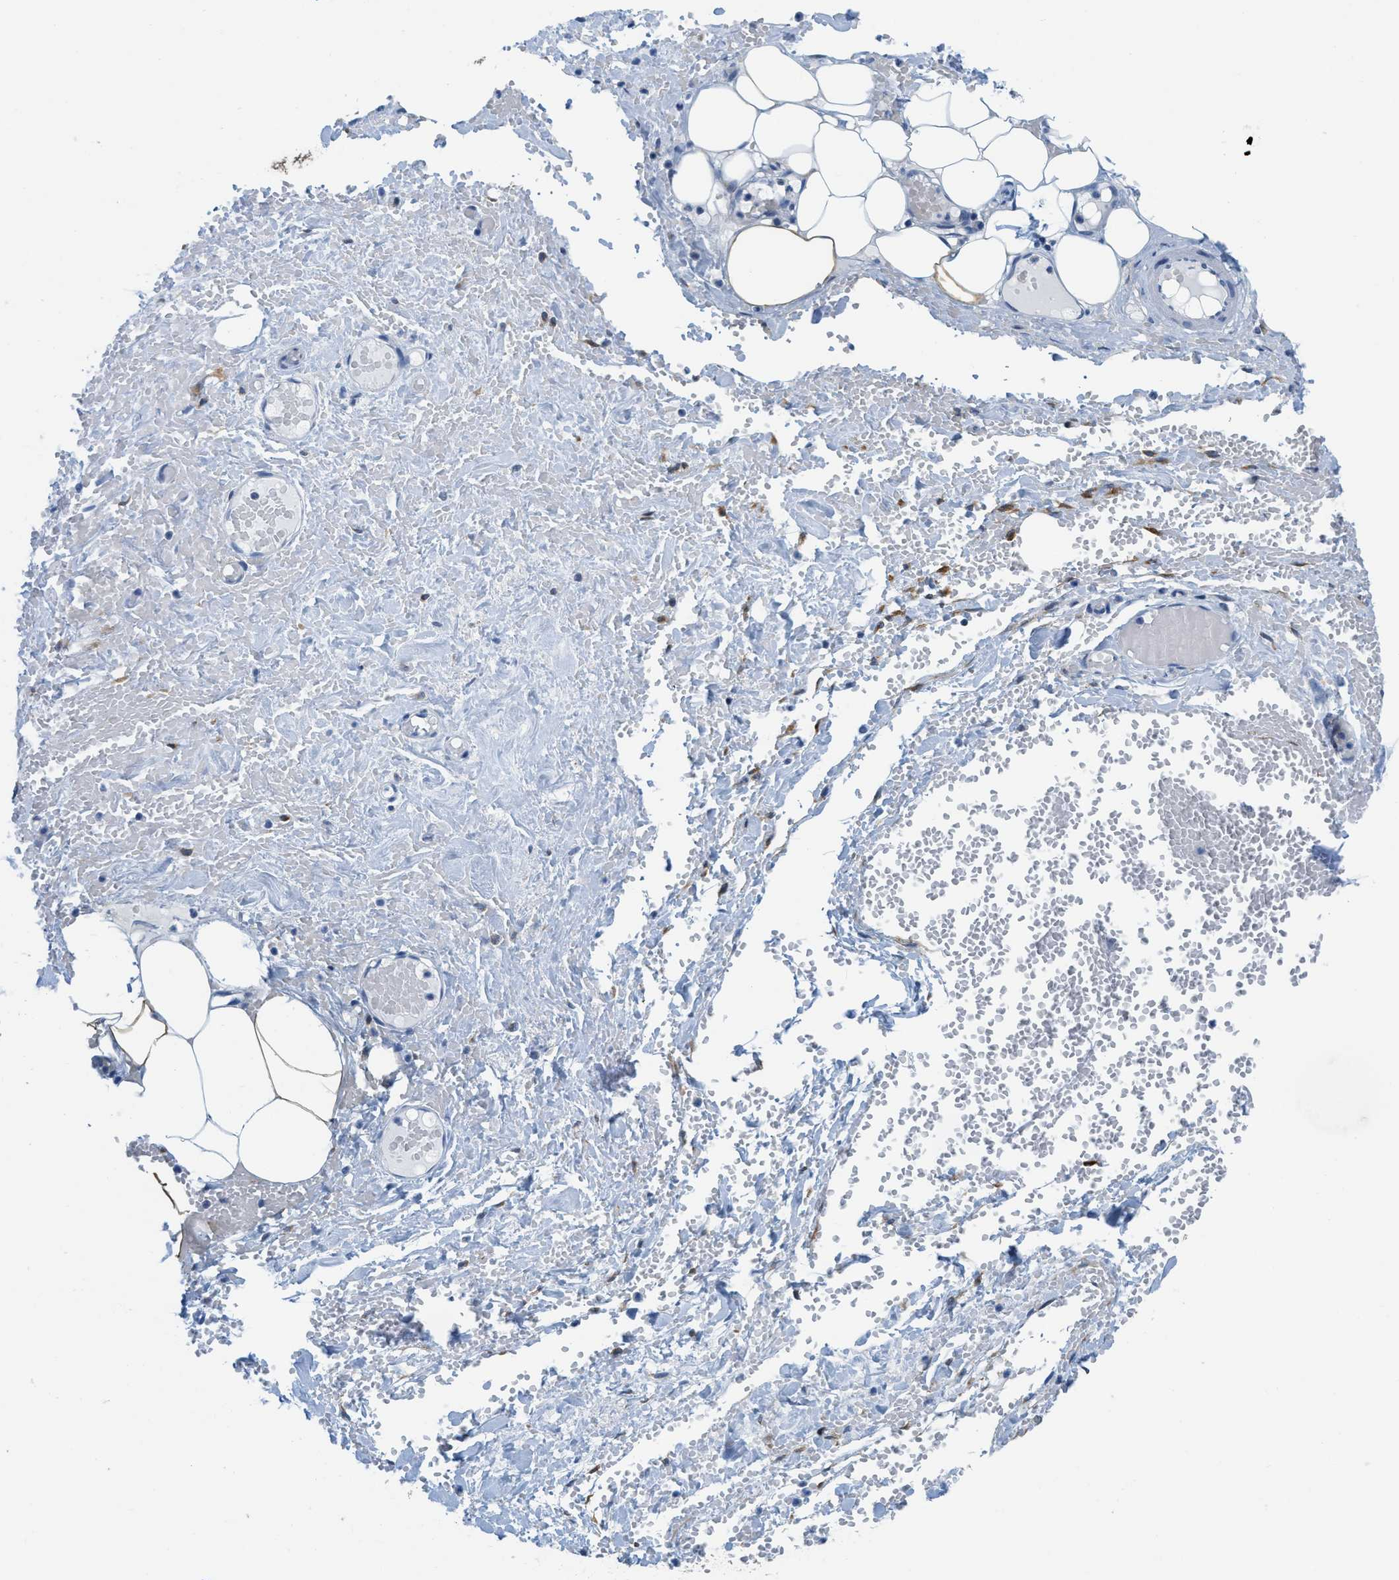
{"staining": {"intensity": "negative", "quantity": "none", "location": "none"}, "tissue": "adipose tissue", "cell_type": "Adipocytes", "image_type": "normal", "snomed": [{"axis": "morphology", "description": "Normal tissue, NOS"}, {"axis": "topography", "description": "Soft tissue"}, {"axis": "topography", "description": "Vascular tissue"}], "caption": "This is an IHC photomicrograph of benign human adipose tissue. There is no expression in adipocytes.", "gene": "ASGR1", "patient": {"sex": "female", "age": 35}}